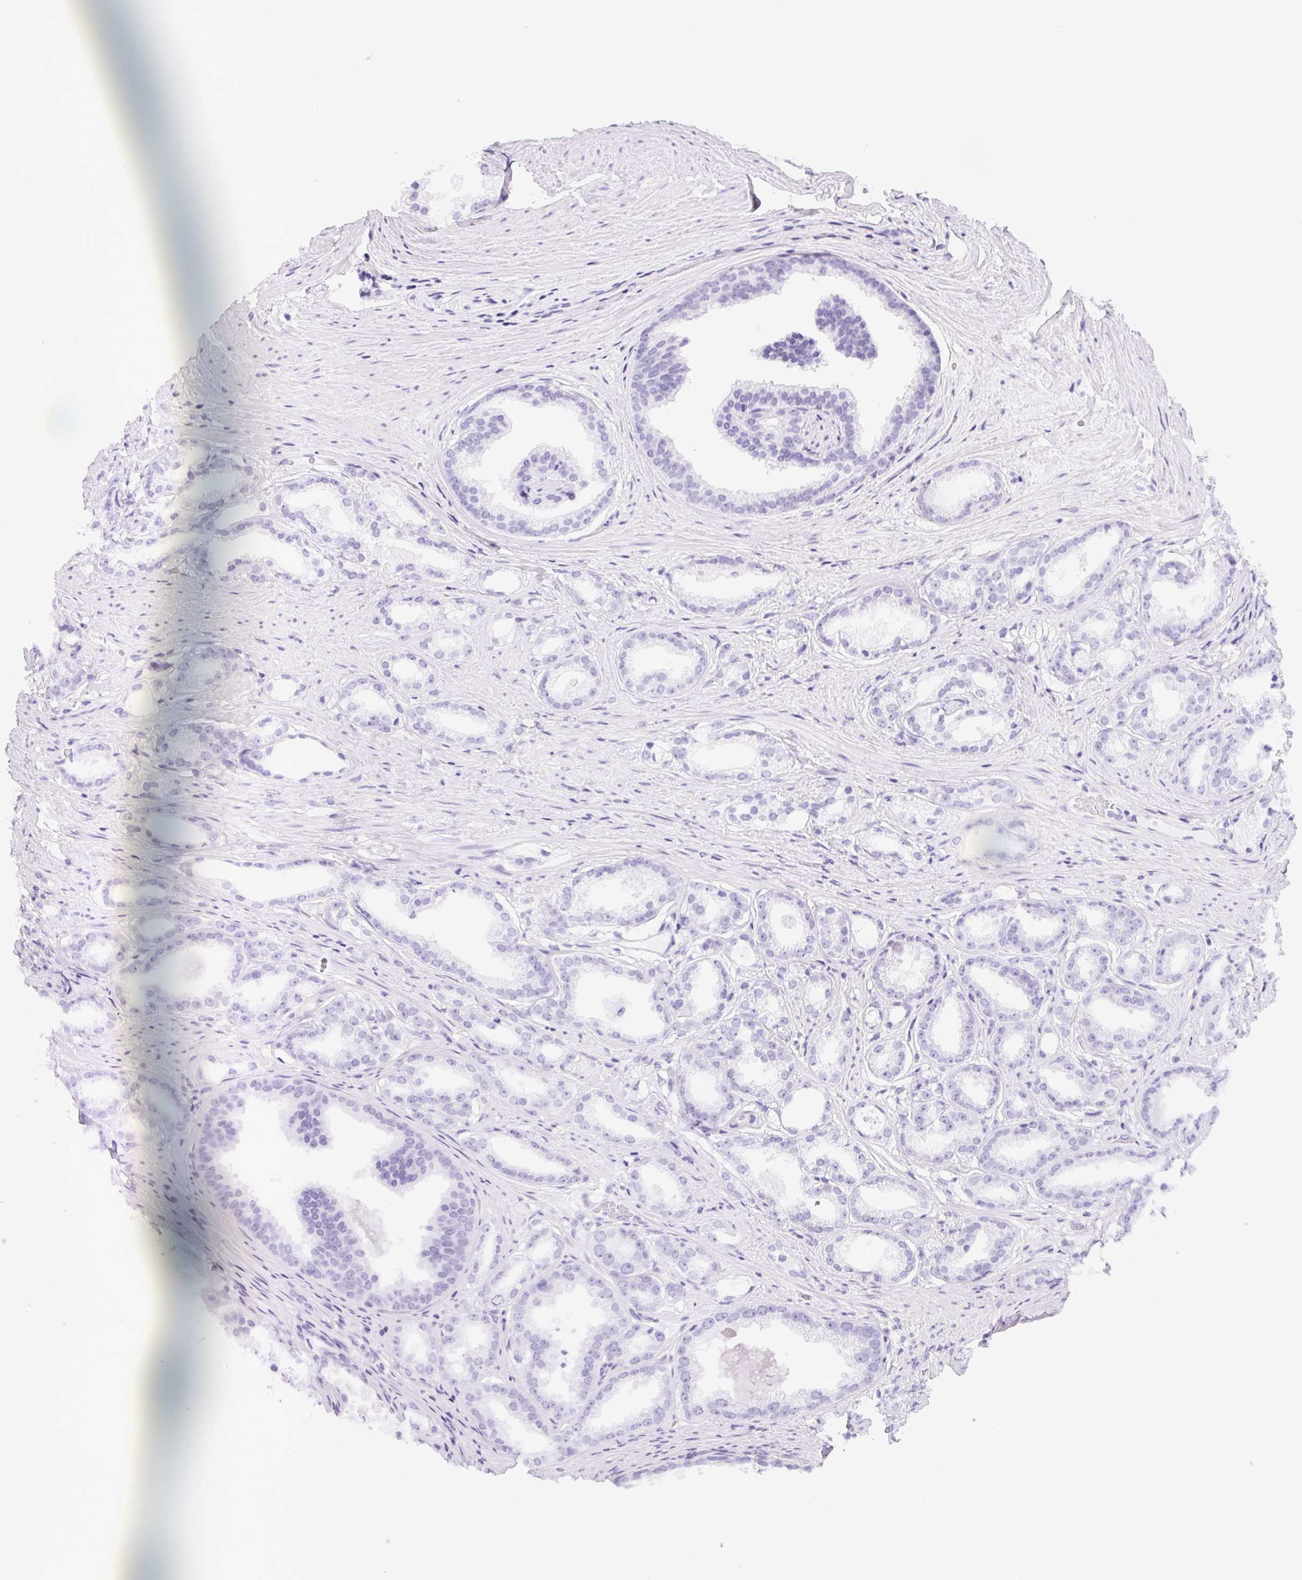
{"staining": {"intensity": "negative", "quantity": "none", "location": "none"}, "tissue": "prostate cancer", "cell_type": "Tumor cells", "image_type": "cancer", "snomed": [{"axis": "morphology", "description": "Adenocarcinoma, Low grade"}, {"axis": "topography", "description": "Prostate"}], "caption": "Immunohistochemistry histopathology image of neoplastic tissue: low-grade adenocarcinoma (prostate) stained with DAB reveals no significant protein staining in tumor cells.", "gene": "ASGR2", "patient": {"sex": "male", "age": 65}}